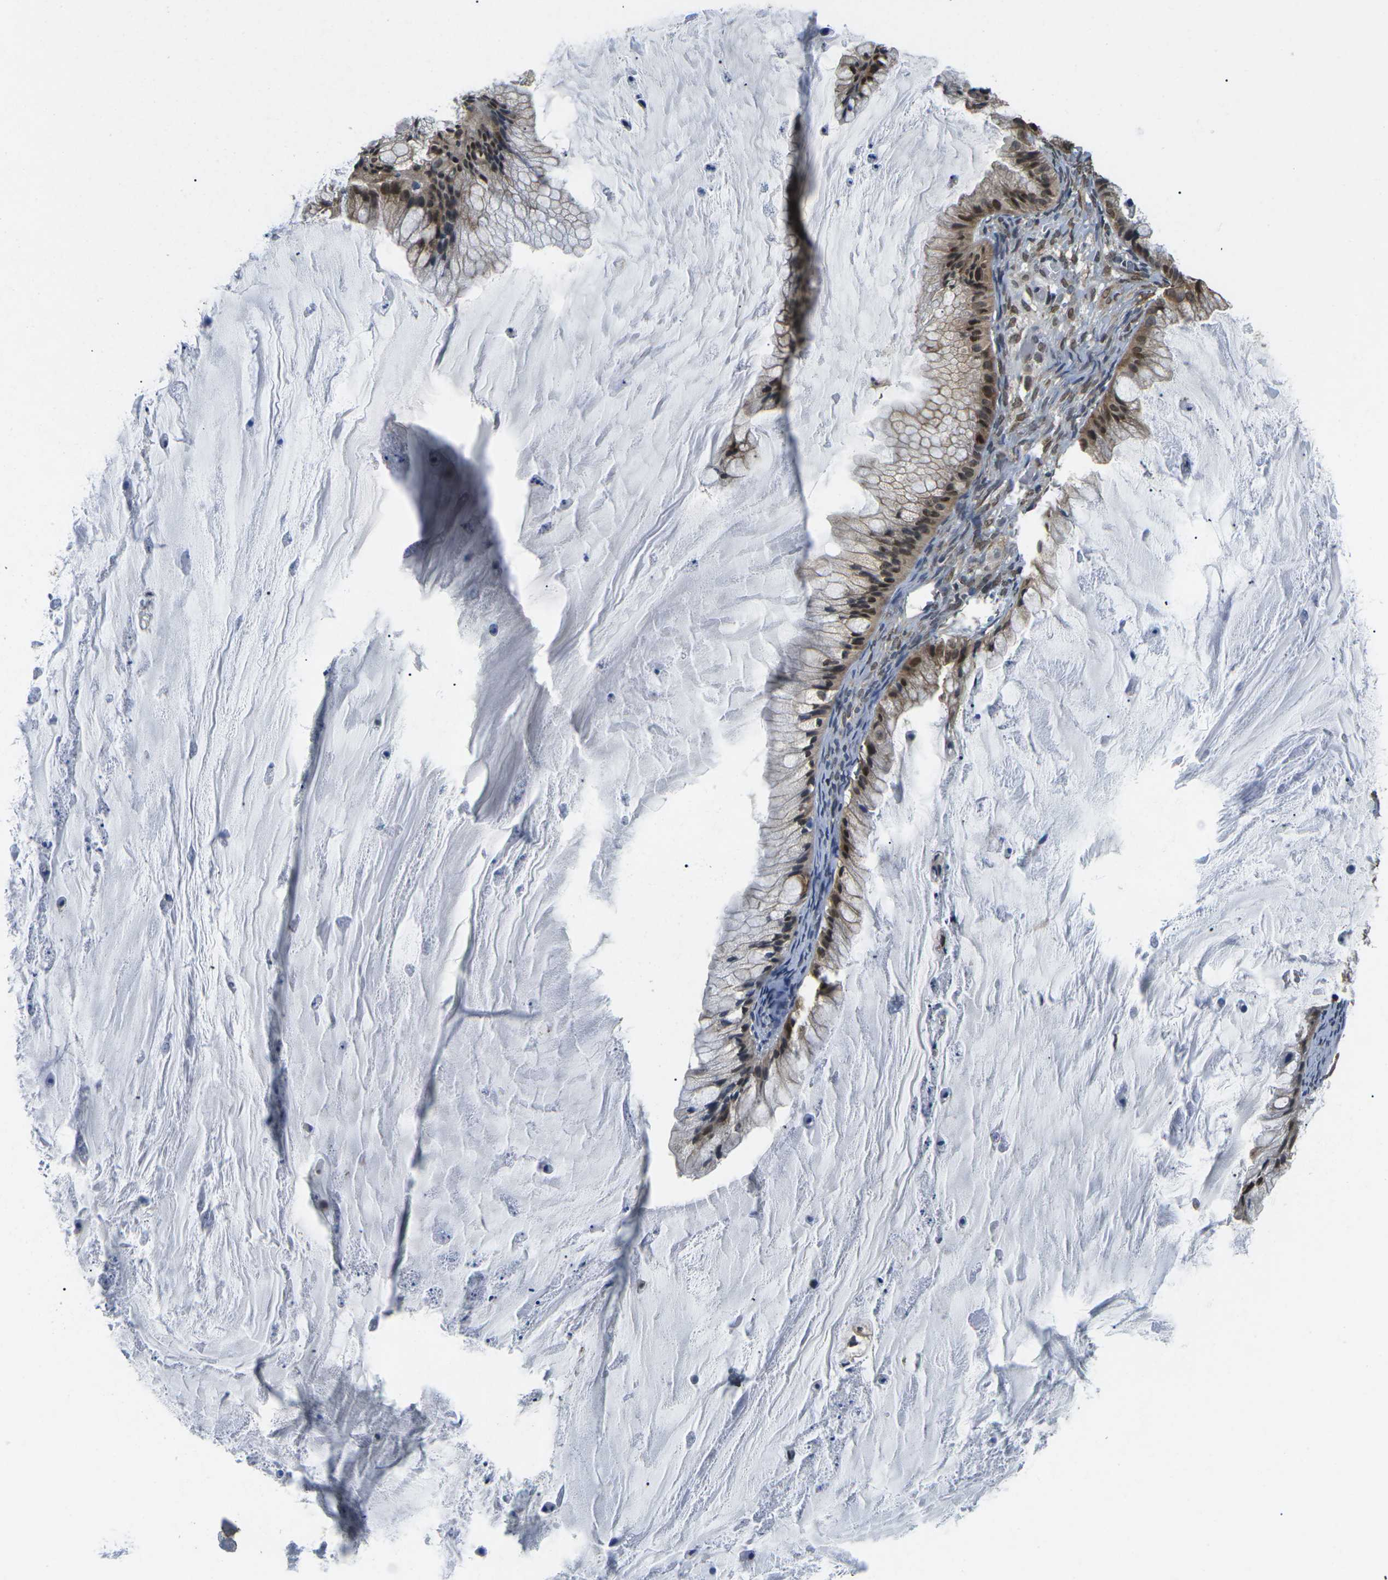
{"staining": {"intensity": "moderate", "quantity": "25%-75%", "location": "nuclear"}, "tissue": "ovarian cancer", "cell_type": "Tumor cells", "image_type": "cancer", "snomed": [{"axis": "morphology", "description": "Cystadenocarcinoma, mucinous, NOS"}, {"axis": "topography", "description": "Ovary"}], "caption": "Protein expression analysis of ovarian cancer exhibits moderate nuclear positivity in approximately 25%-75% of tumor cells. (brown staining indicates protein expression, while blue staining denotes nuclei).", "gene": "SCNN1B", "patient": {"sex": "female", "age": 57}}